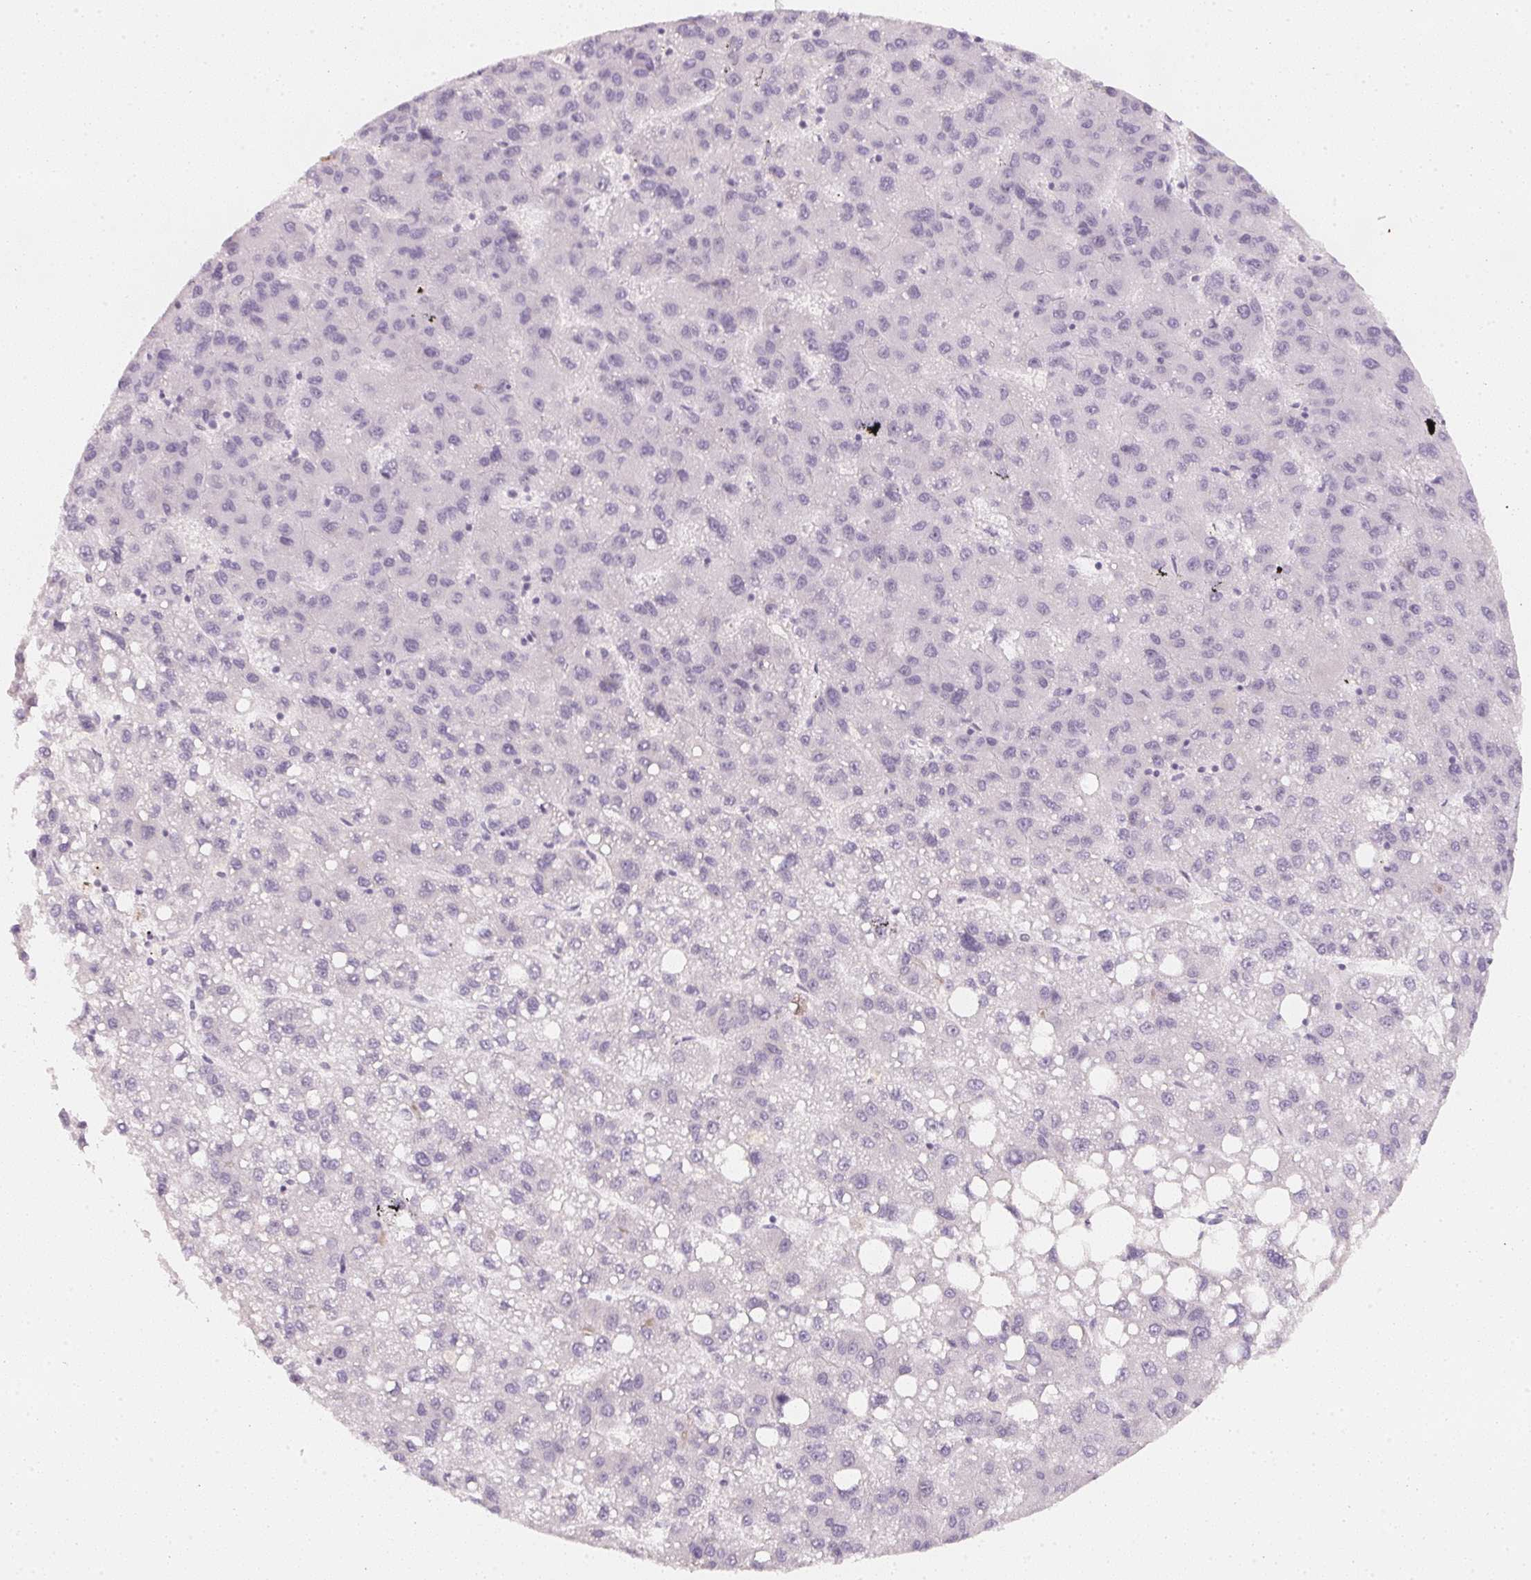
{"staining": {"intensity": "negative", "quantity": "none", "location": "none"}, "tissue": "liver cancer", "cell_type": "Tumor cells", "image_type": "cancer", "snomed": [{"axis": "morphology", "description": "Carcinoma, Hepatocellular, NOS"}, {"axis": "topography", "description": "Liver"}], "caption": "The immunohistochemistry (IHC) micrograph has no significant expression in tumor cells of hepatocellular carcinoma (liver) tissue.", "gene": "CFAP276", "patient": {"sex": "female", "age": 82}}